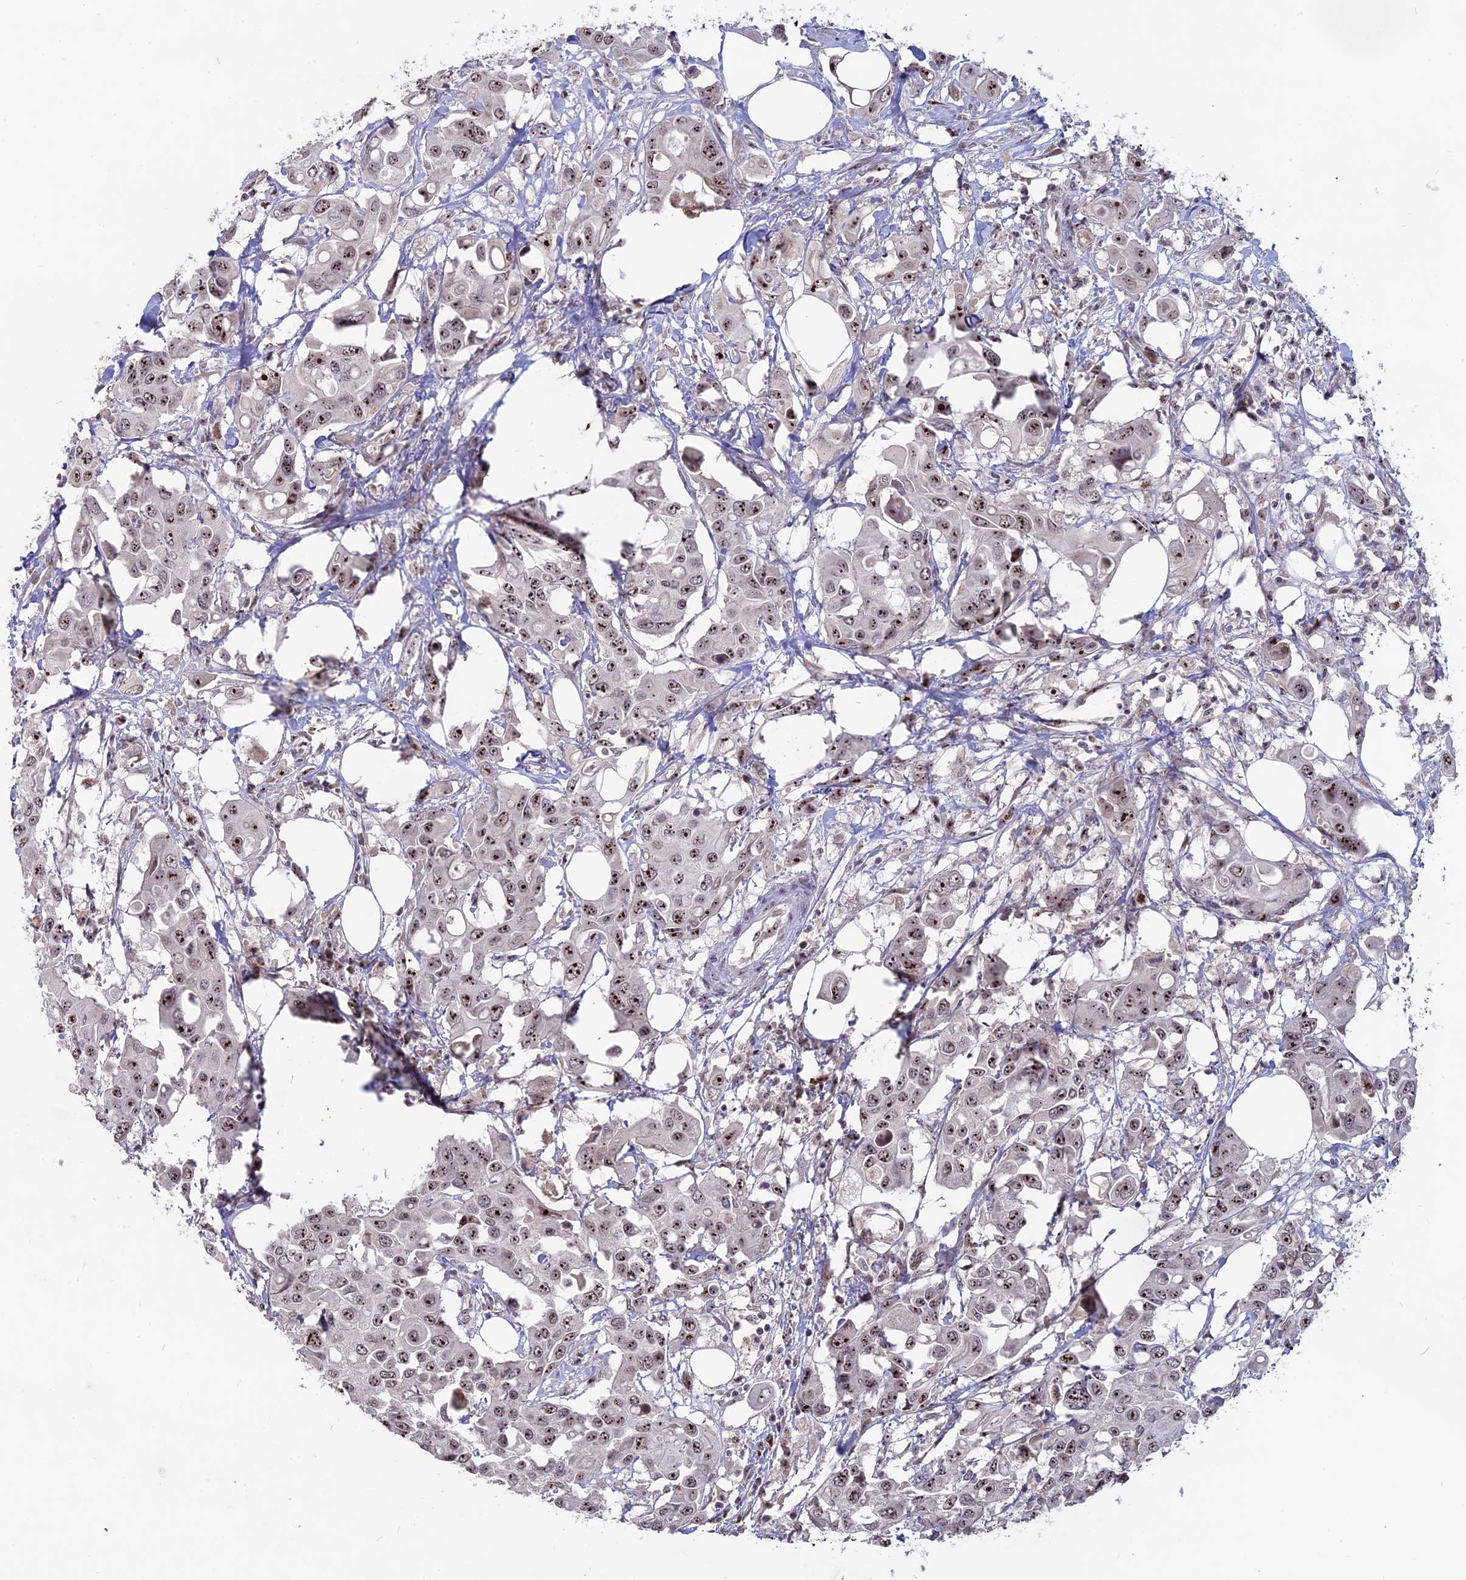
{"staining": {"intensity": "moderate", "quantity": ">75%", "location": "nuclear"}, "tissue": "colorectal cancer", "cell_type": "Tumor cells", "image_type": "cancer", "snomed": [{"axis": "morphology", "description": "Adenocarcinoma, NOS"}, {"axis": "topography", "description": "Colon"}], "caption": "This histopathology image displays immunohistochemistry (IHC) staining of adenocarcinoma (colorectal), with medium moderate nuclear staining in approximately >75% of tumor cells.", "gene": "FAM131A", "patient": {"sex": "male", "age": 77}}